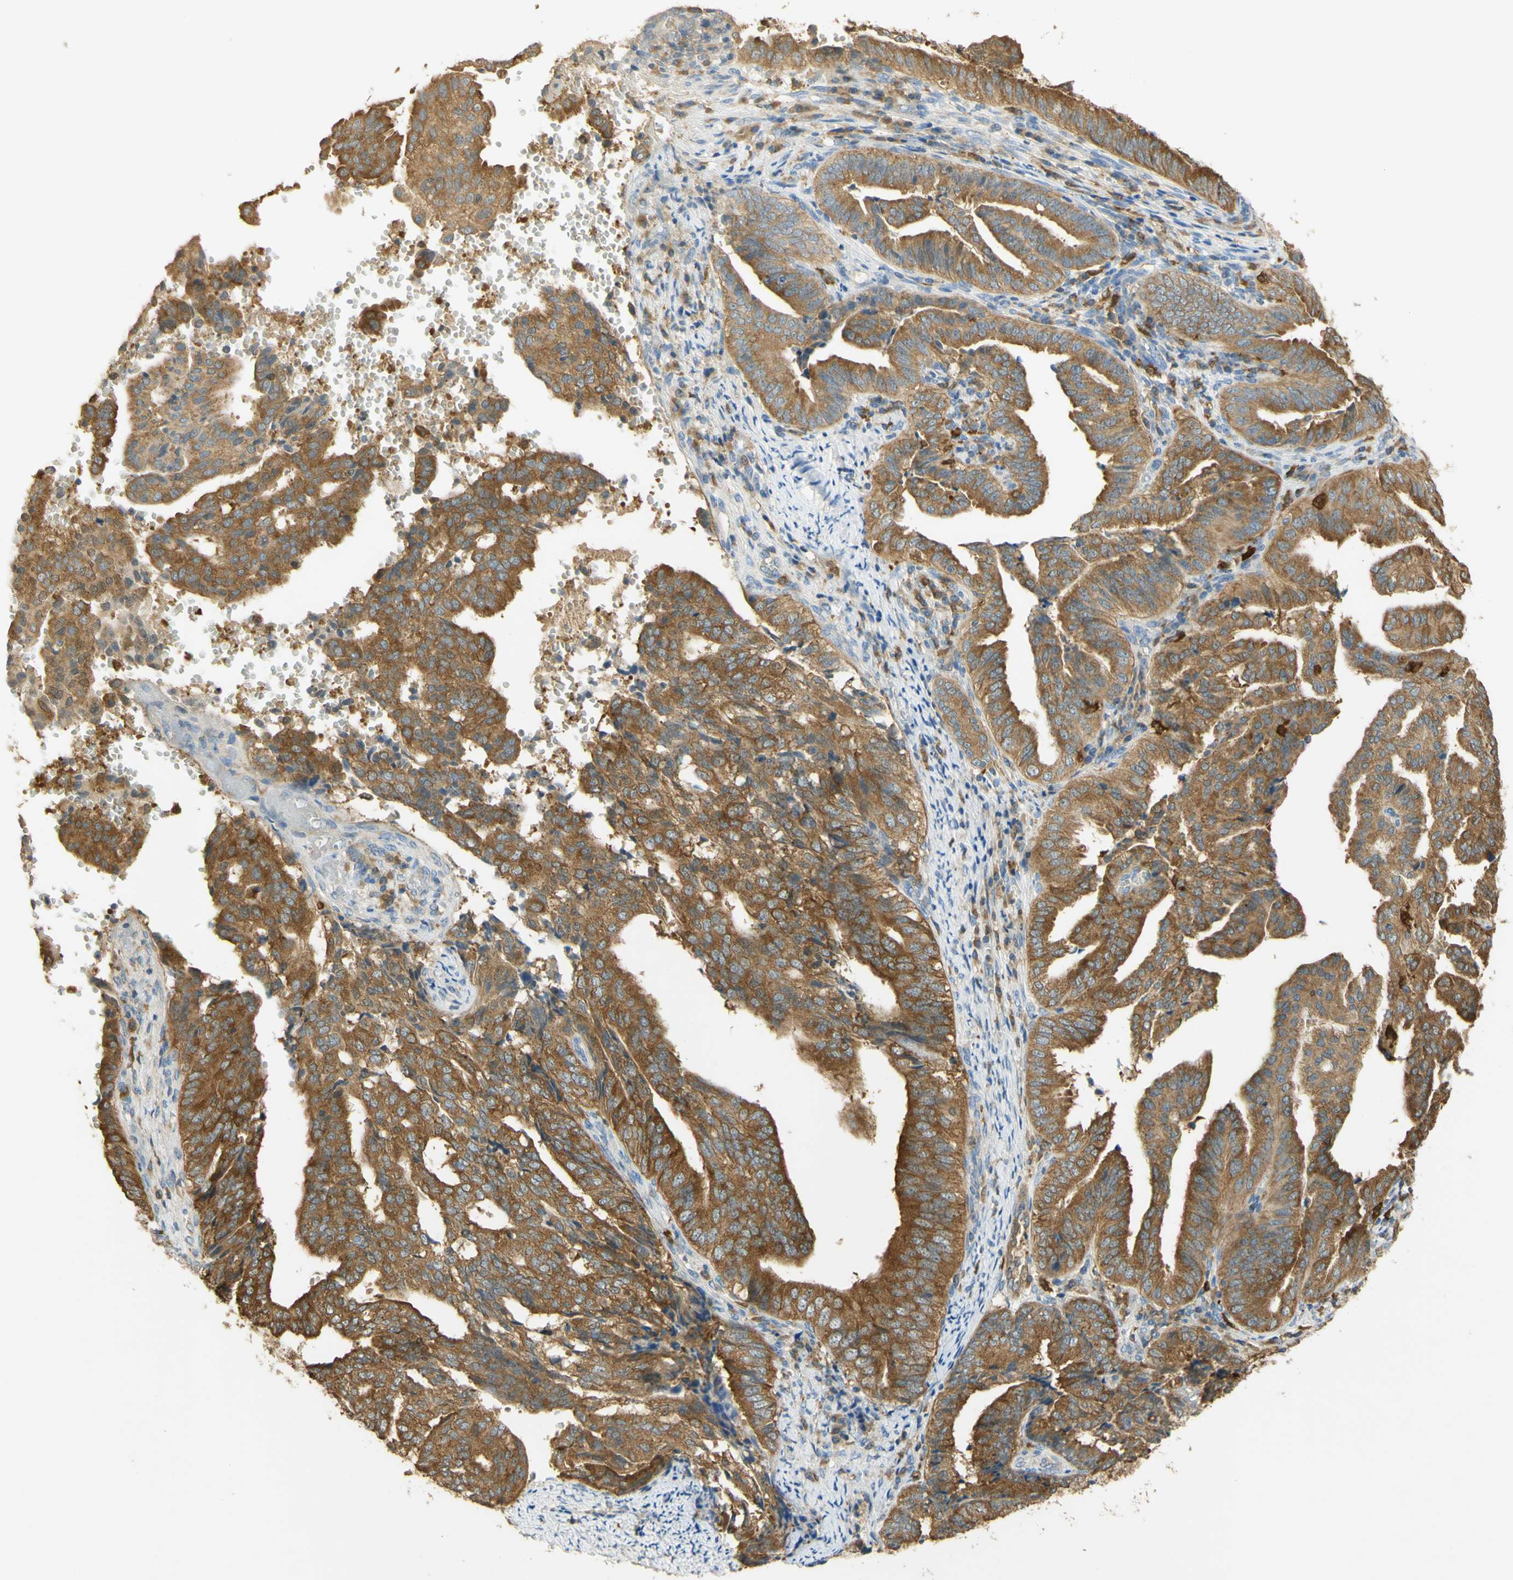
{"staining": {"intensity": "moderate", "quantity": ">75%", "location": "cytoplasmic/membranous"}, "tissue": "endometrial cancer", "cell_type": "Tumor cells", "image_type": "cancer", "snomed": [{"axis": "morphology", "description": "Adenocarcinoma, NOS"}, {"axis": "topography", "description": "Endometrium"}], "caption": "Adenocarcinoma (endometrial) stained for a protein reveals moderate cytoplasmic/membranous positivity in tumor cells. The staining was performed using DAB, with brown indicating positive protein expression. Nuclei are stained blue with hematoxylin.", "gene": "PAK1", "patient": {"sex": "female", "age": 58}}